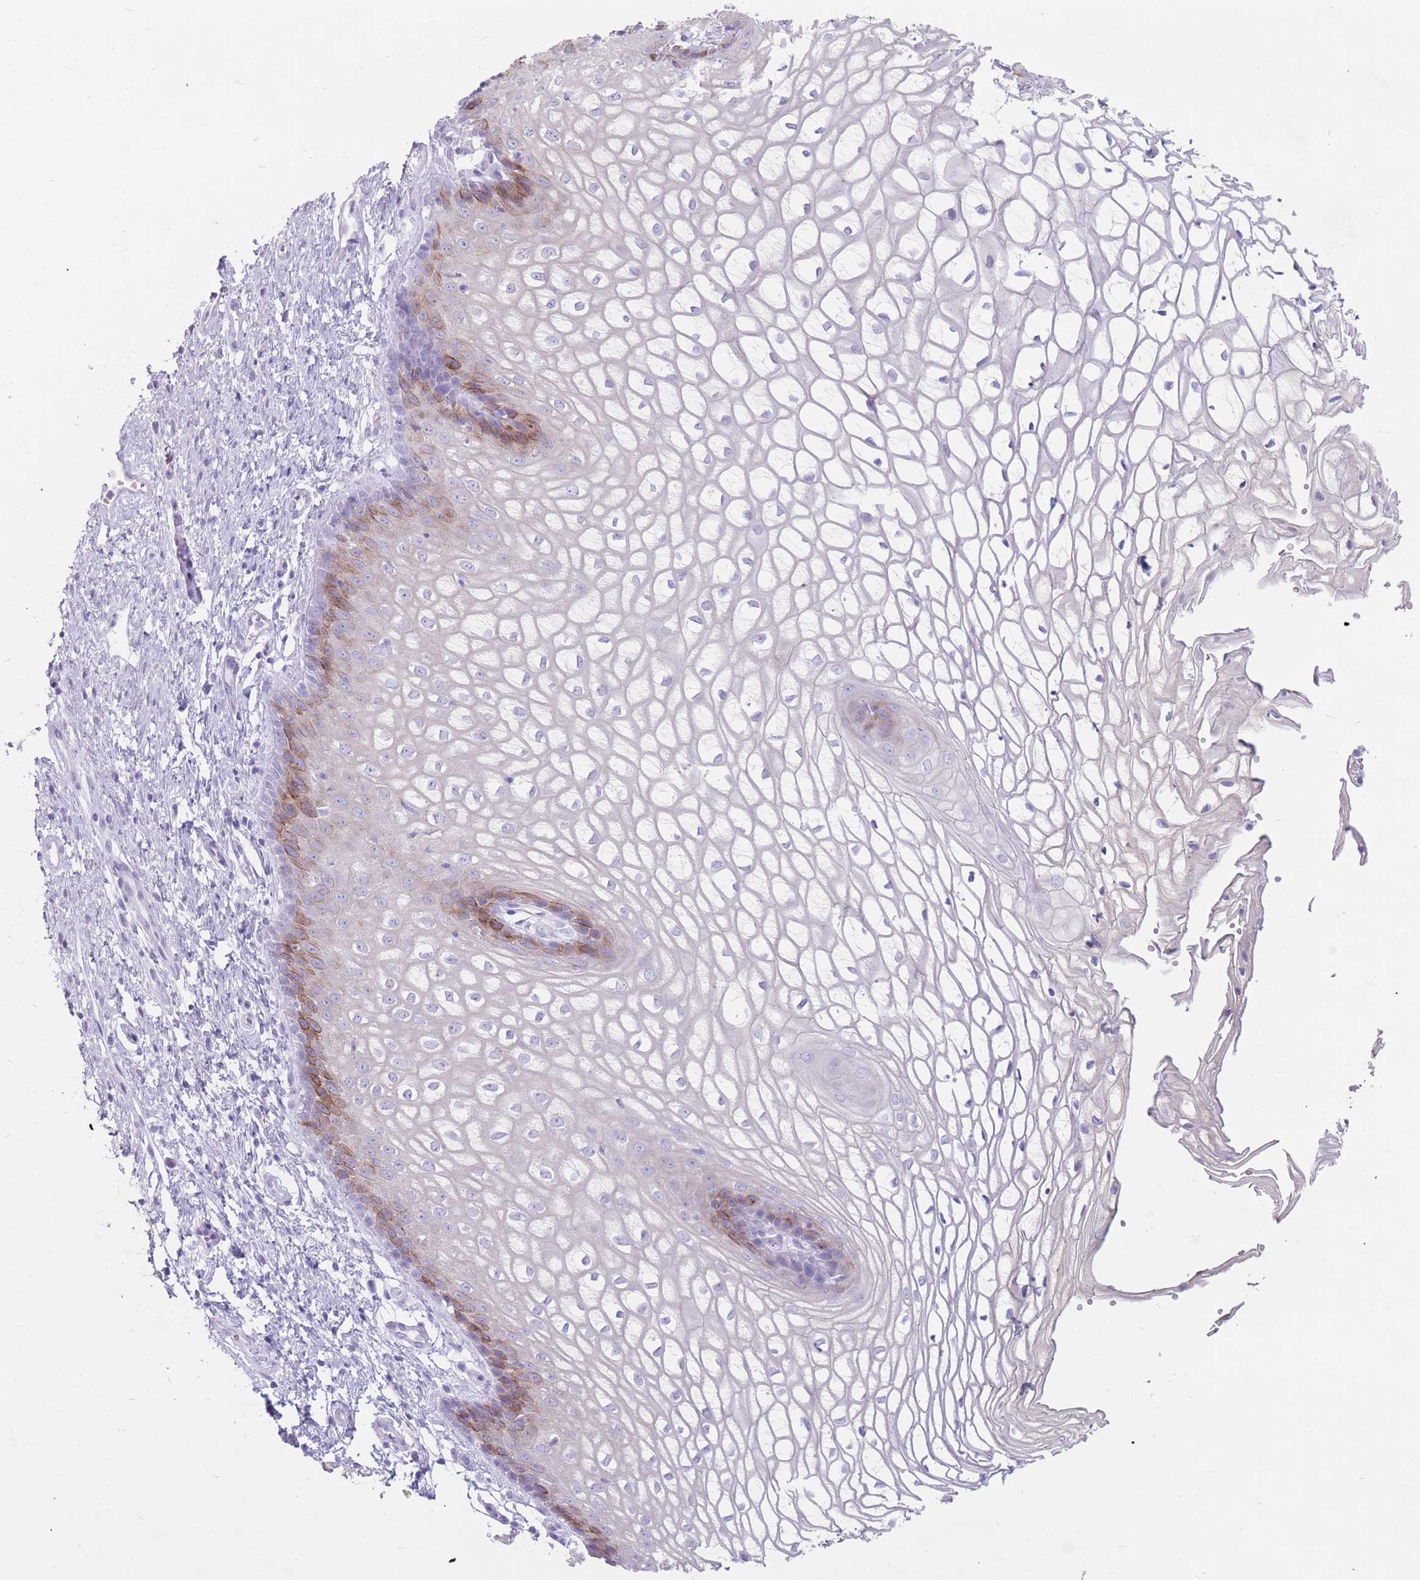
{"staining": {"intensity": "moderate", "quantity": "<25%", "location": "cytoplasmic/membranous"}, "tissue": "vagina", "cell_type": "Squamous epithelial cells", "image_type": "normal", "snomed": [{"axis": "morphology", "description": "Normal tissue, NOS"}, {"axis": "topography", "description": "Vagina"}], "caption": "Approximately <25% of squamous epithelial cells in benign vagina display moderate cytoplasmic/membranous protein positivity as visualized by brown immunohistochemical staining.", "gene": "ST3GAL5", "patient": {"sex": "female", "age": 34}}